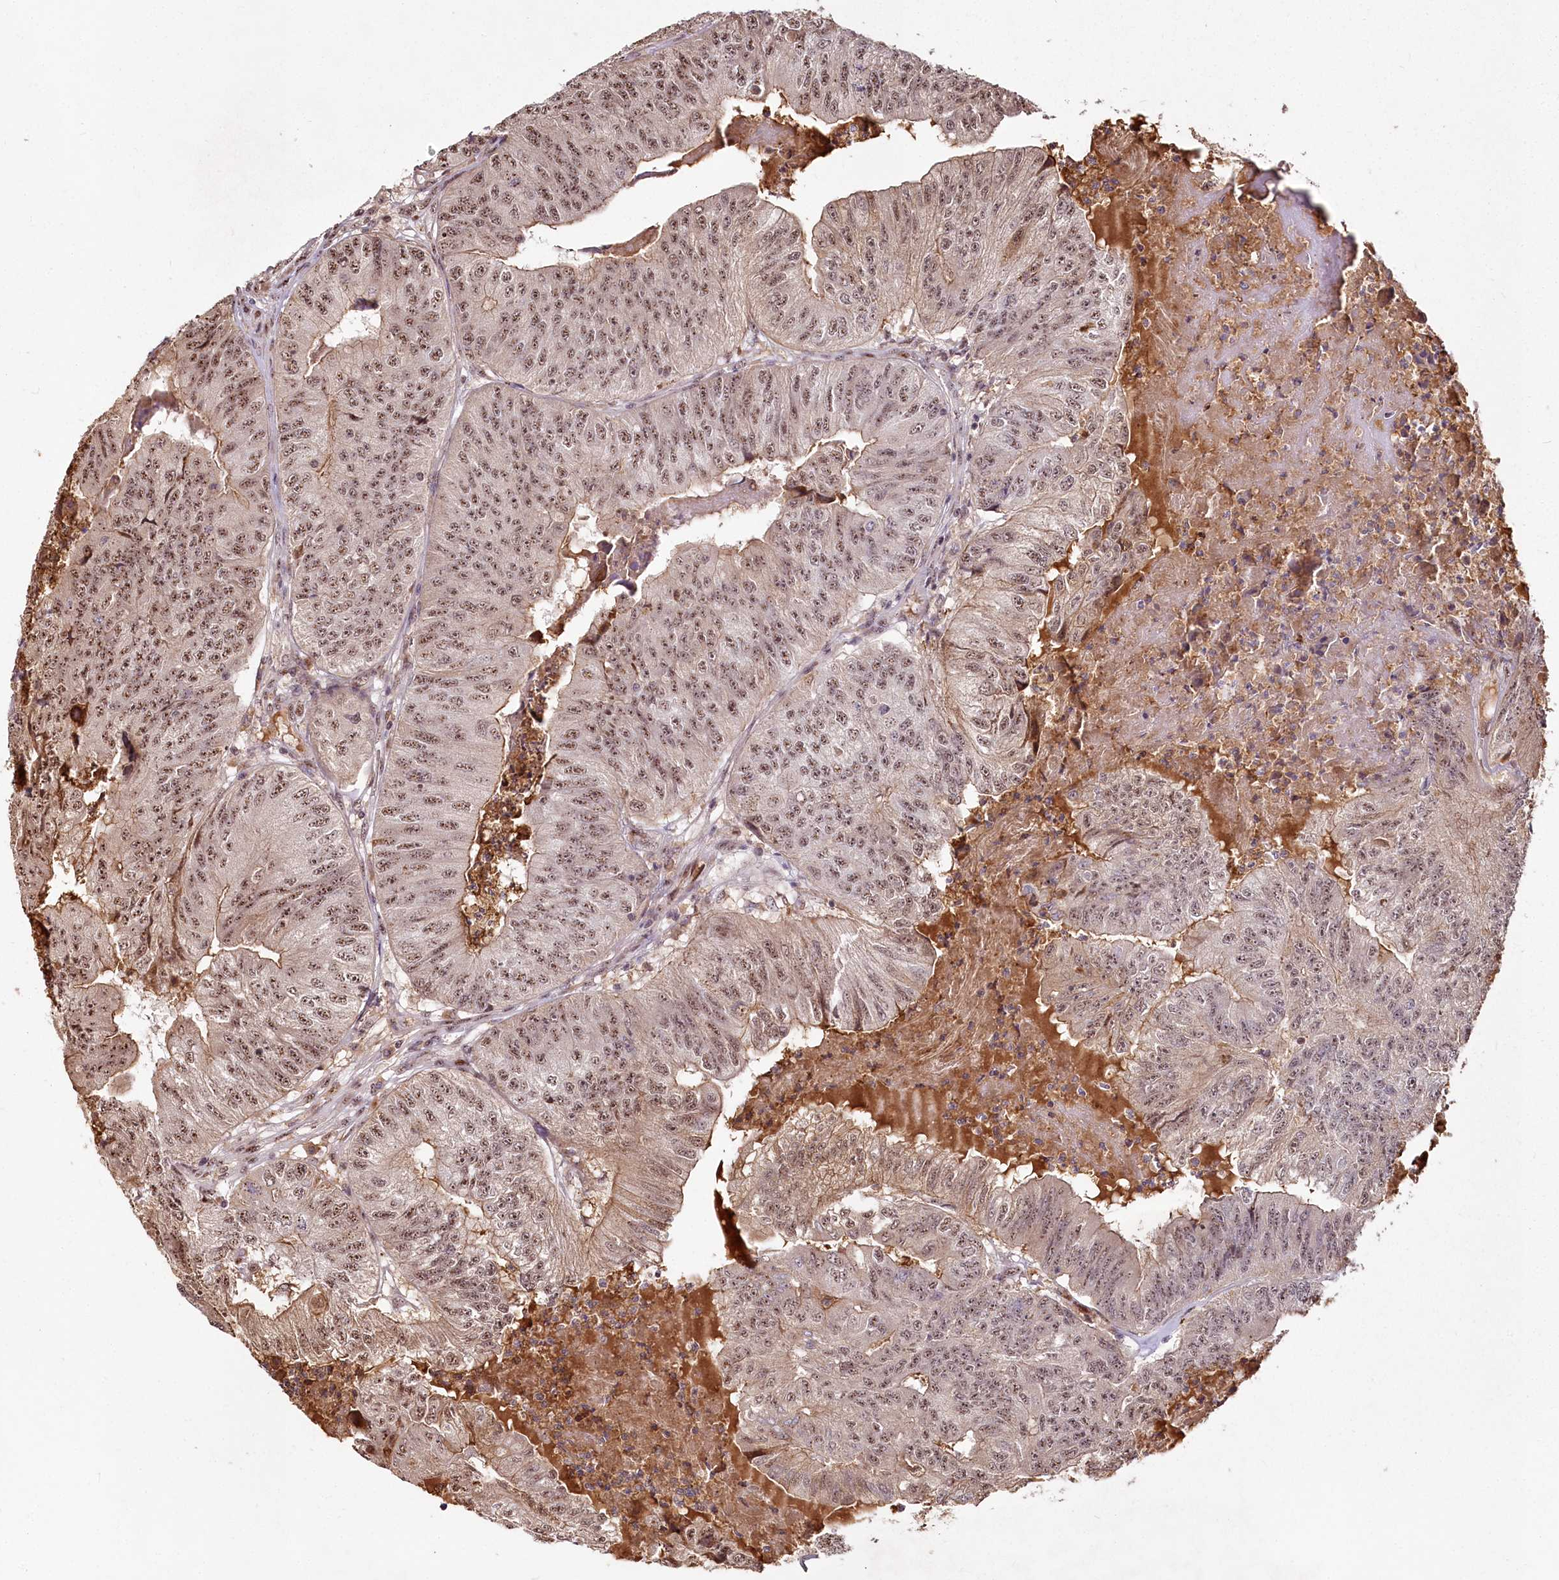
{"staining": {"intensity": "weak", "quantity": ">75%", "location": "cytoplasmic/membranous,nuclear"}, "tissue": "colorectal cancer", "cell_type": "Tumor cells", "image_type": "cancer", "snomed": [{"axis": "morphology", "description": "Adenocarcinoma, NOS"}, {"axis": "topography", "description": "Colon"}], "caption": "Immunohistochemical staining of colorectal cancer shows low levels of weak cytoplasmic/membranous and nuclear staining in approximately >75% of tumor cells.", "gene": "PYROXD1", "patient": {"sex": "female", "age": 67}}